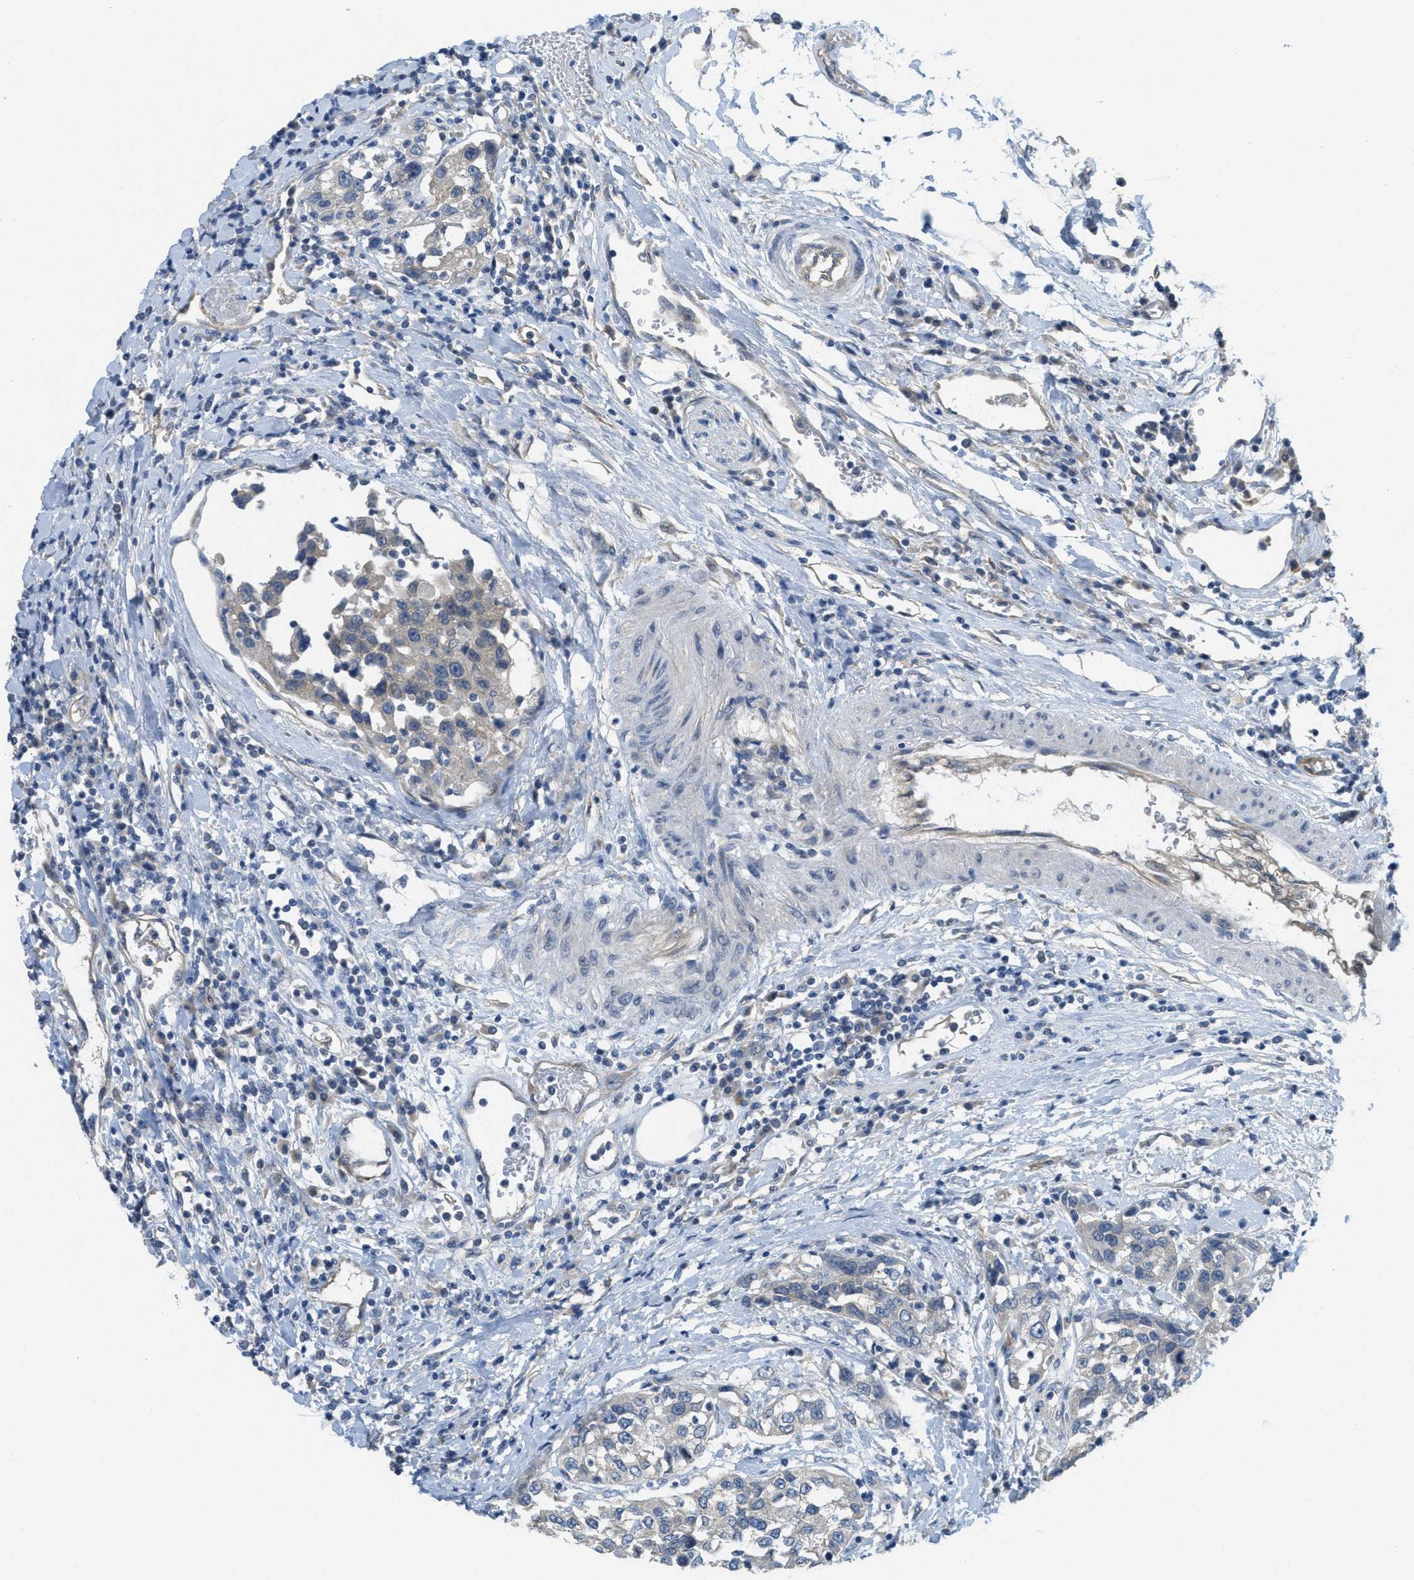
{"staining": {"intensity": "negative", "quantity": "none", "location": "none"}, "tissue": "urothelial cancer", "cell_type": "Tumor cells", "image_type": "cancer", "snomed": [{"axis": "morphology", "description": "Urothelial carcinoma, High grade"}, {"axis": "topography", "description": "Urinary bladder"}], "caption": "Tumor cells show no significant protein positivity in urothelial carcinoma (high-grade).", "gene": "ZFYVE9", "patient": {"sex": "female", "age": 80}}